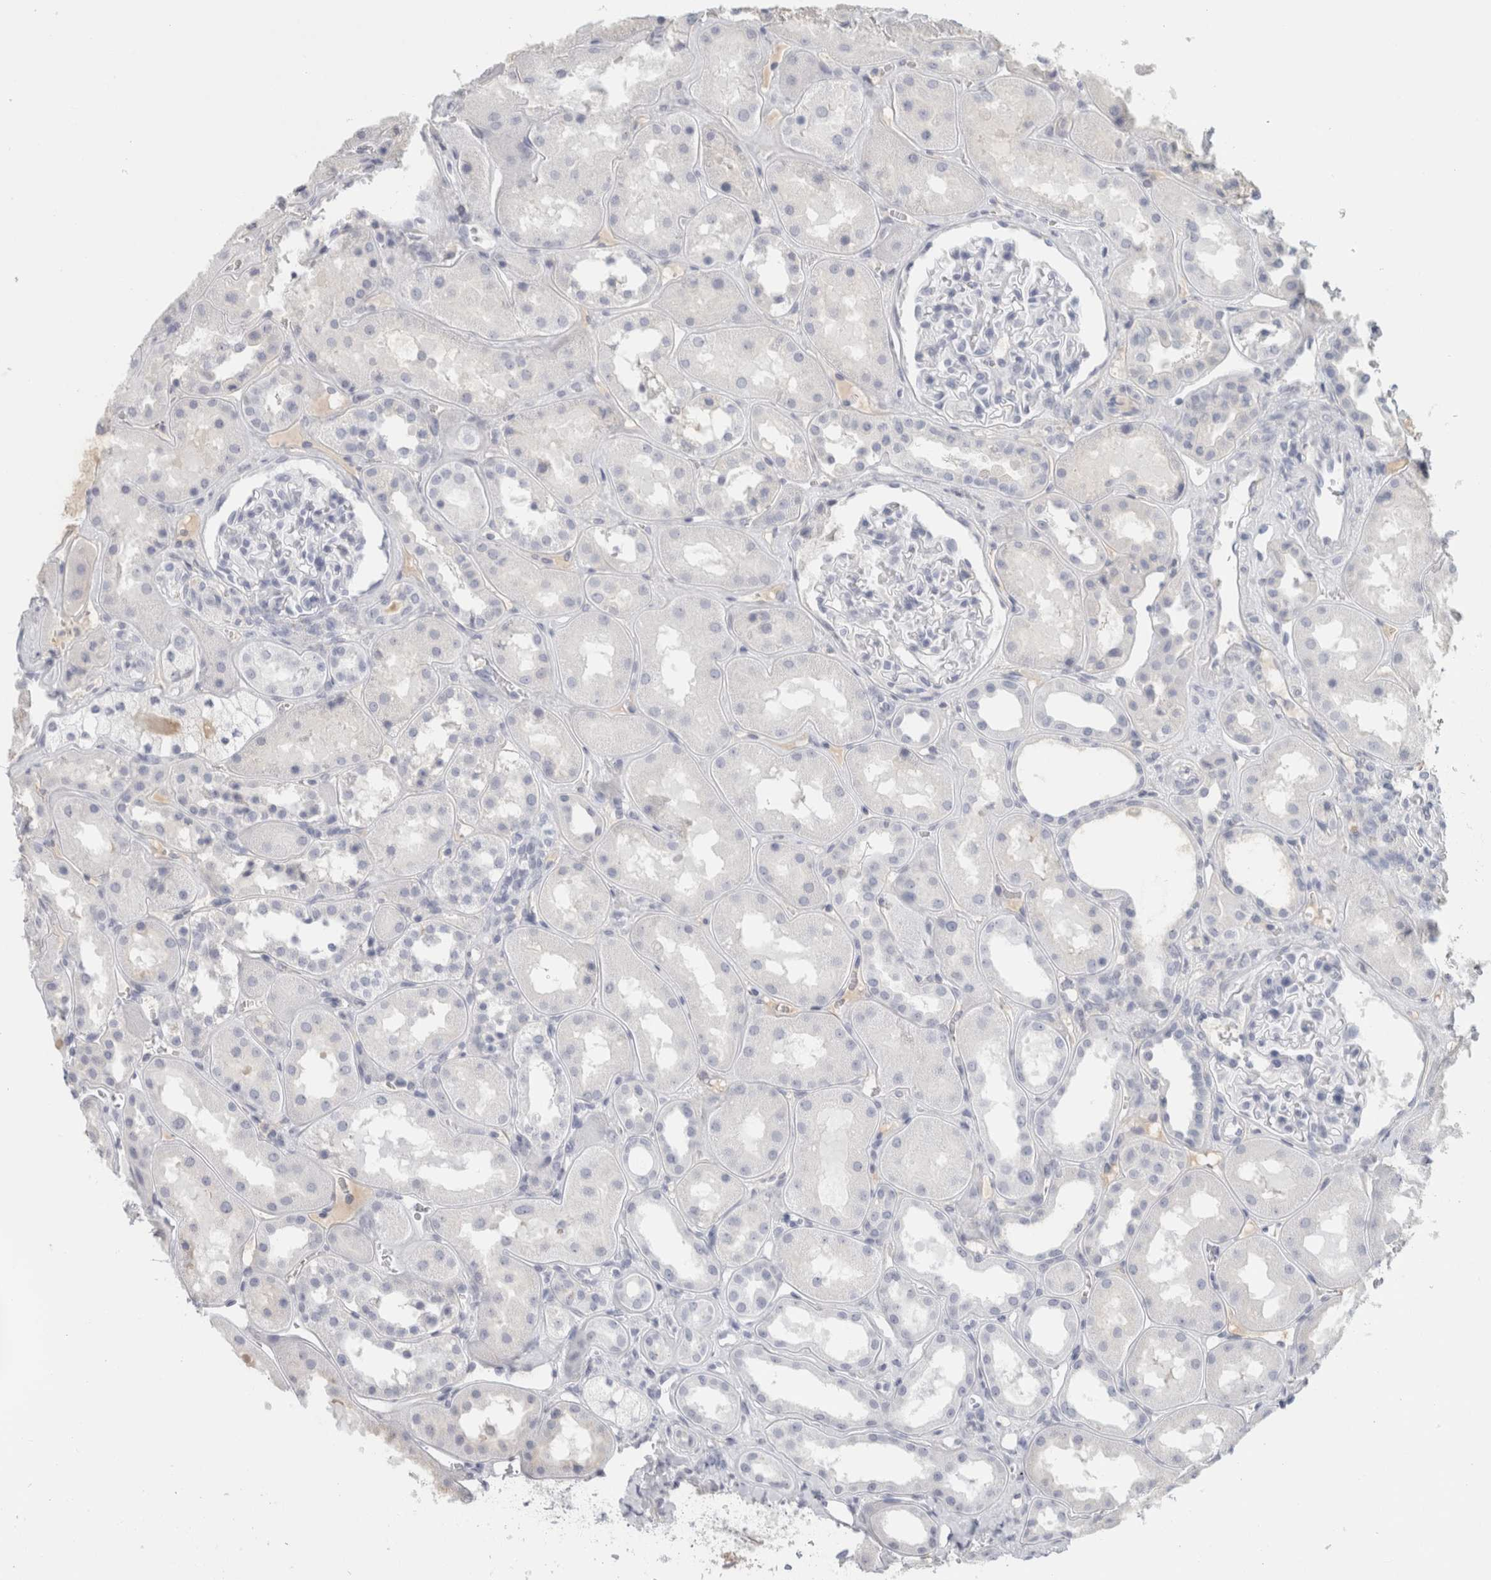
{"staining": {"intensity": "negative", "quantity": "none", "location": "none"}, "tissue": "kidney", "cell_type": "Cells in glomeruli", "image_type": "normal", "snomed": [{"axis": "morphology", "description": "Normal tissue, NOS"}, {"axis": "topography", "description": "Kidney"}], "caption": "Kidney was stained to show a protein in brown. There is no significant positivity in cells in glomeruli. (DAB (3,3'-diaminobenzidine) immunohistochemistry with hematoxylin counter stain).", "gene": "TSPAN8", "patient": {"sex": "male", "age": 70}}